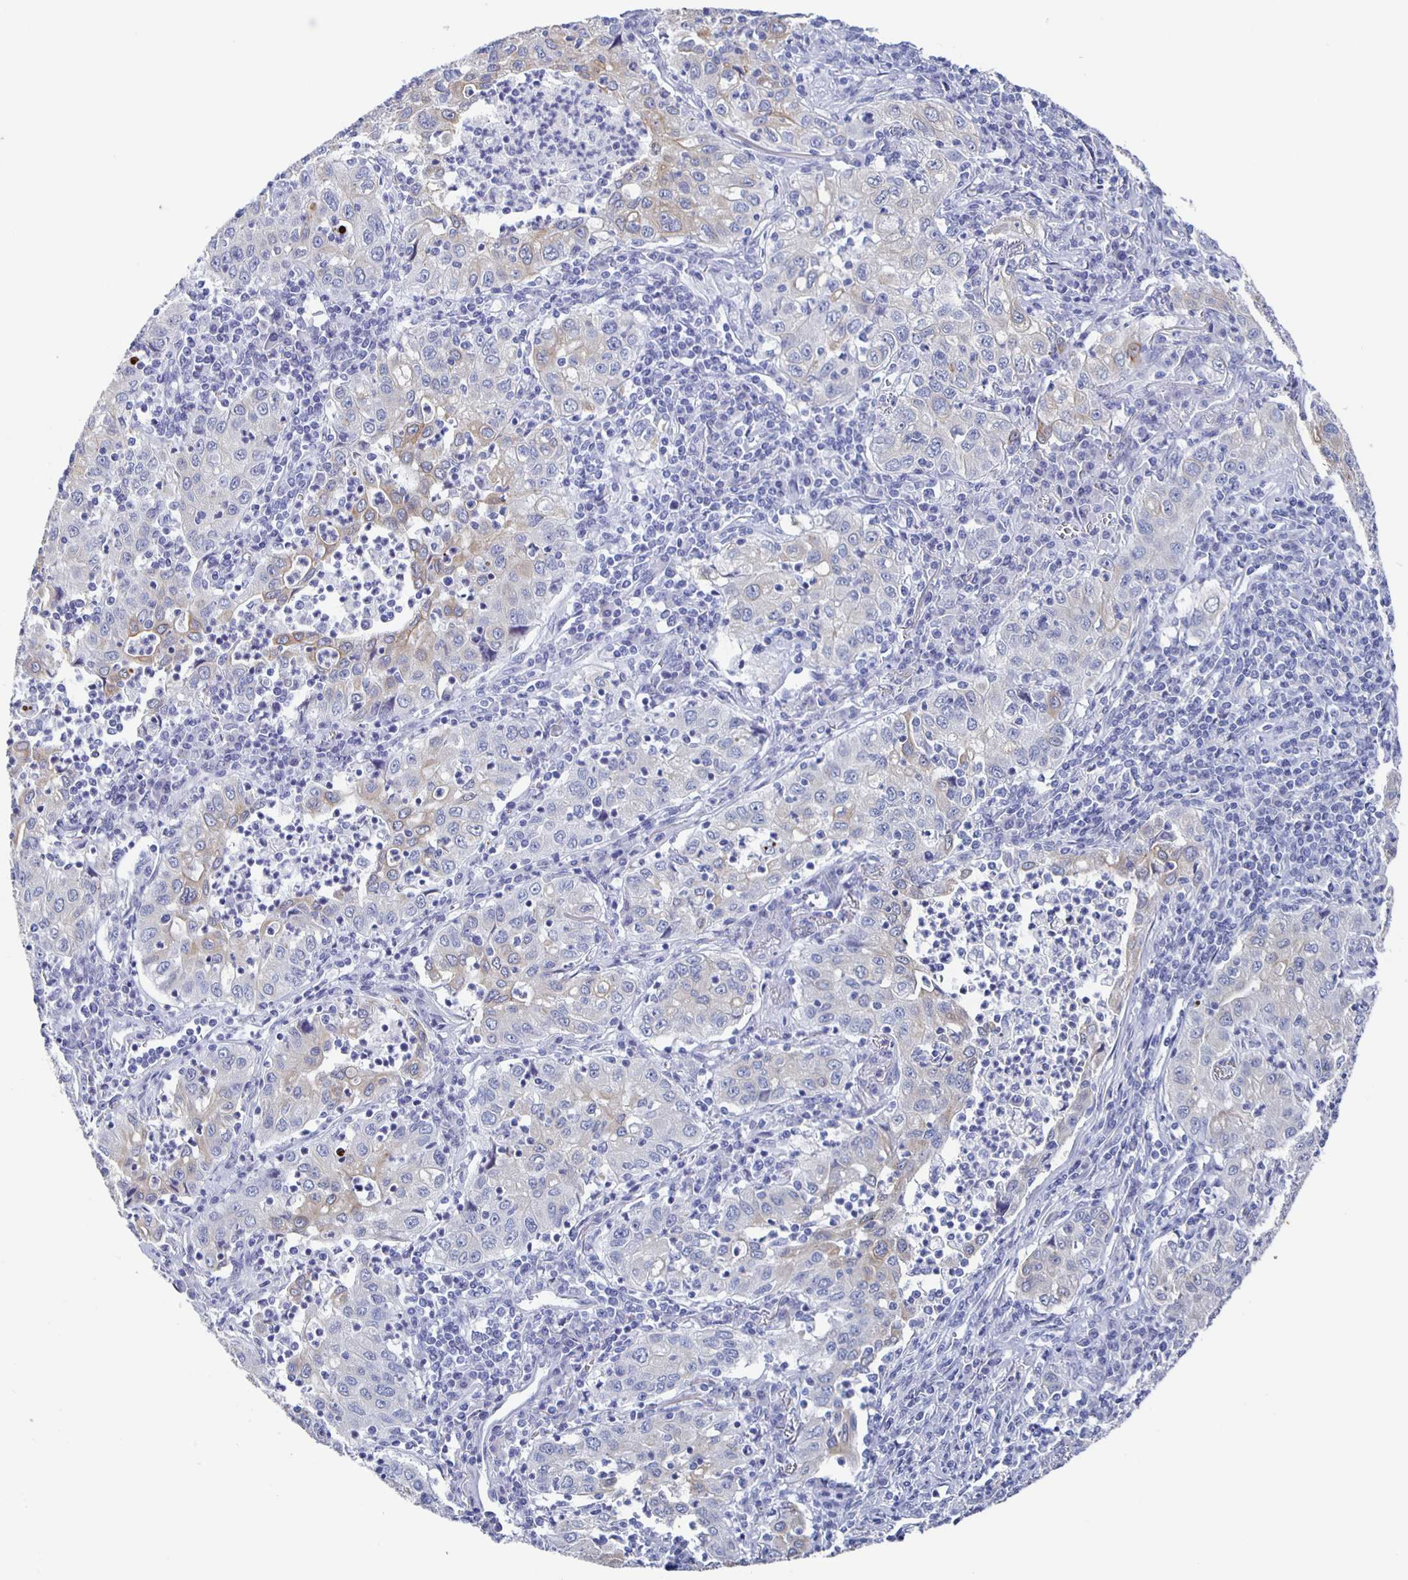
{"staining": {"intensity": "moderate", "quantity": "<25%", "location": "cytoplasmic/membranous"}, "tissue": "lung cancer", "cell_type": "Tumor cells", "image_type": "cancer", "snomed": [{"axis": "morphology", "description": "Squamous cell carcinoma, NOS"}, {"axis": "topography", "description": "Lung"}], "caption": "Protein staining by IHC displays moderate cytoplasmic/membranous staining in approximately <25% of tumor cells in squamous cell carcinoma (lung). Nuclei are stained in blue.", "gene": "CCDC17", "patient": {"sex": "male", "age": 71}}